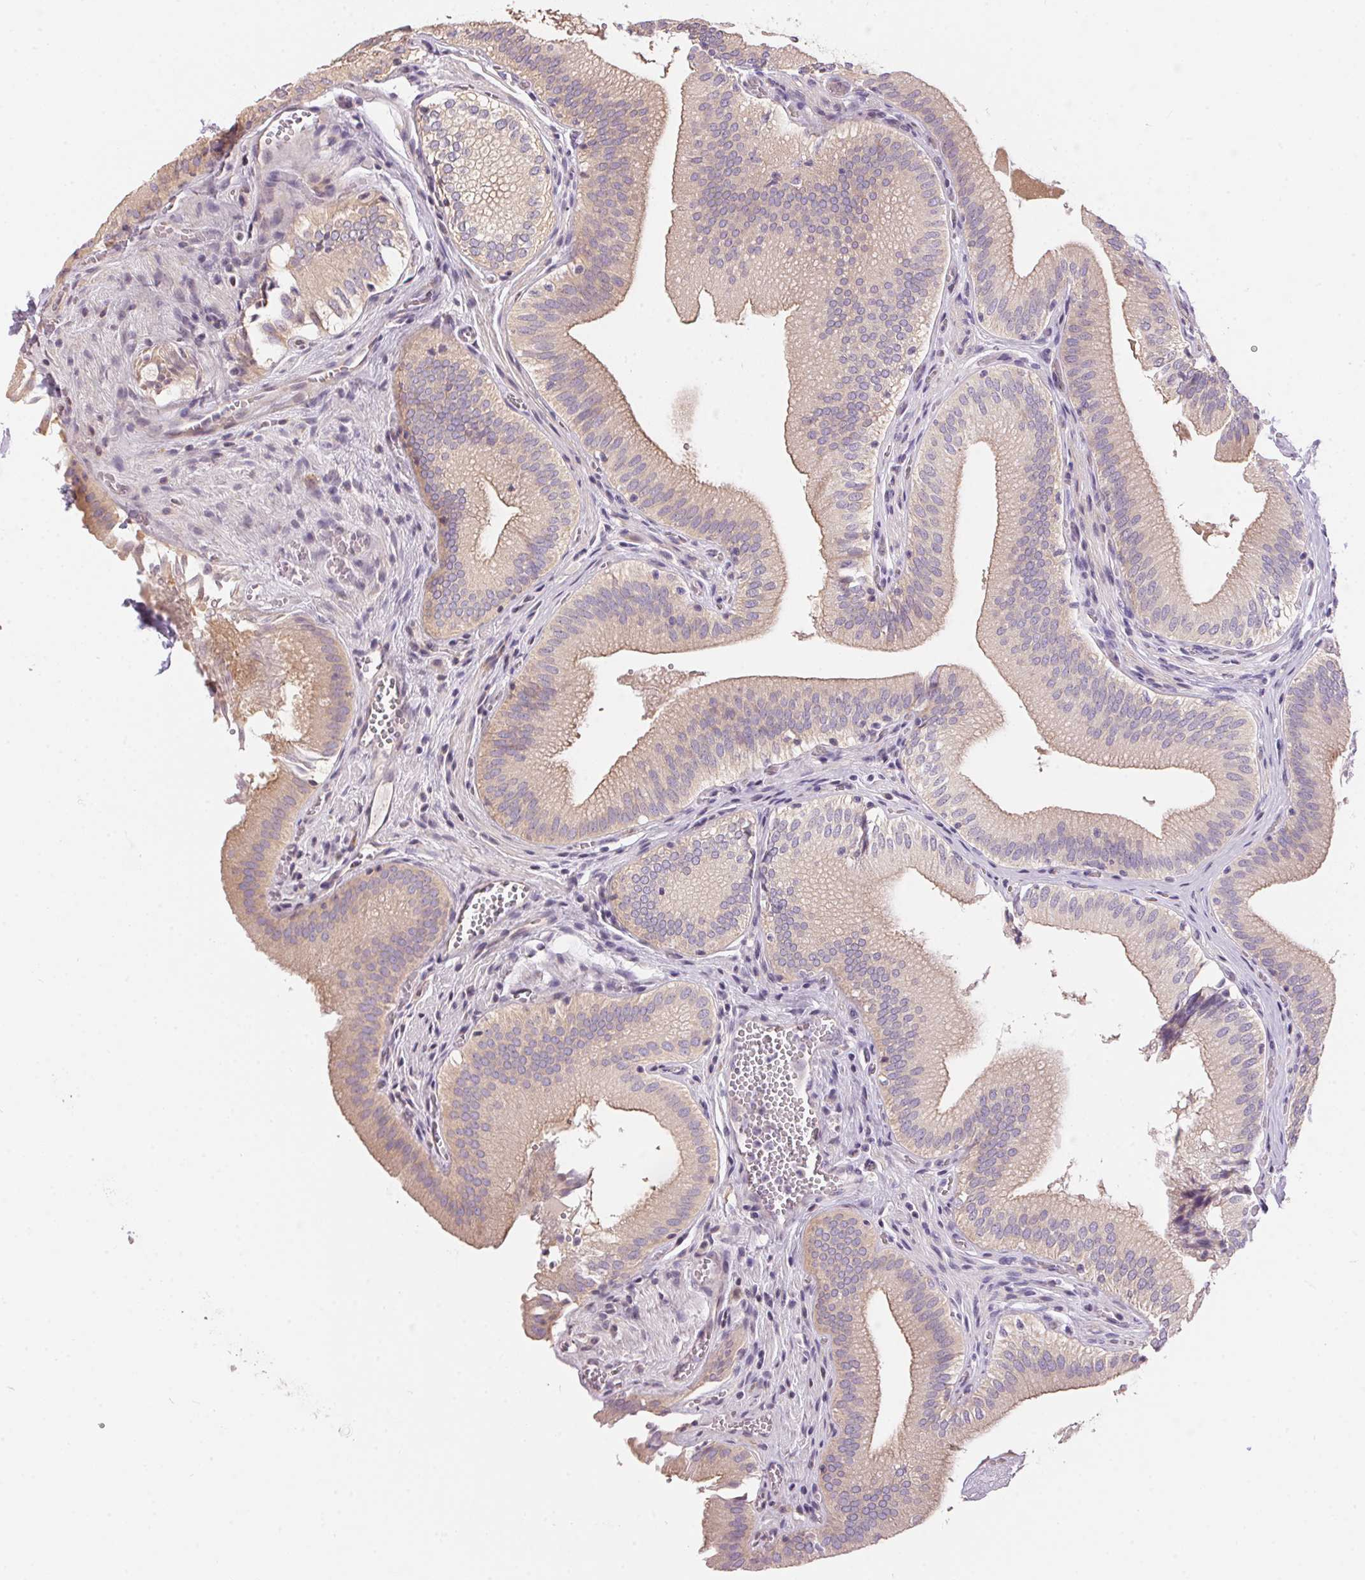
{"staining": {"intensity": "weak", "quantity": ">75%", "location": "cytoplasmic/membranous"}, "tissue": "gallbladder", "cell_type": "Glandular cells", "image_type": "normal", "snomed": [{"axis": "morphology", "description": "Normal tissue, NOS"}, {"axis": "topography", "description": "Gallbladder"}, {"axis": "topography", "description": "Peripheral nerve tissue"}], "caption": "Protein expression analysis of unremarkable human gallbladder reveals weak cytoplasmic/membranous expression in about >75% of glandular cells. Using DAB (brown) and hematoxylin (blue) stains, captured at high magnification using brightfield microscopy.", "gene": "UNC13B", "patient": {"sex": "male", "age": 17}}